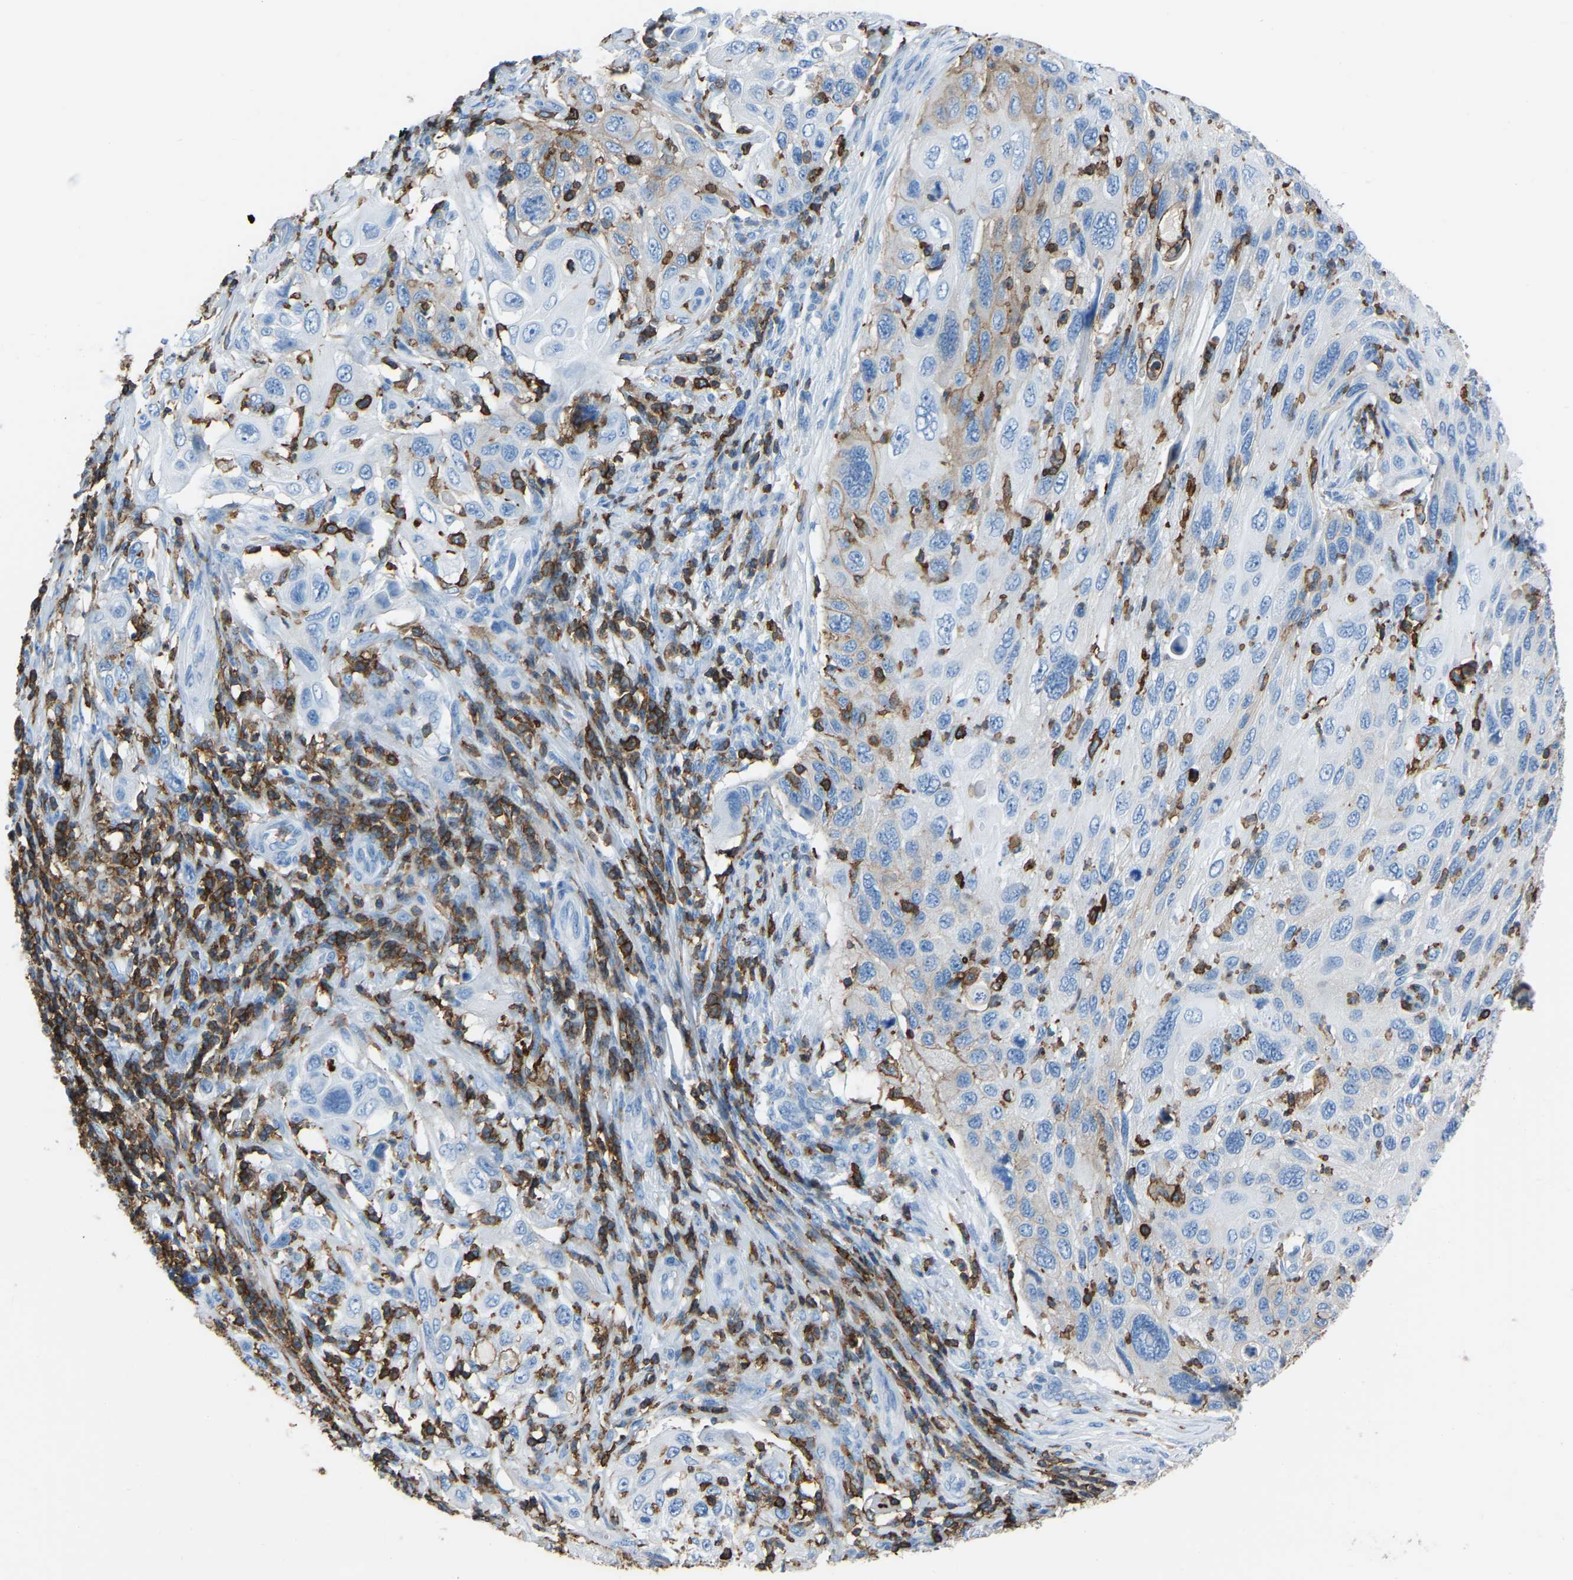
{"staining": {"intensity": "weak", "quantity": "<25%", "location": "cytoplasmic/membranous"}, "tissue": "cervical cancer", "cell_type": "Tumor cells", "image_type": "cancer", "snomed": [{"axis": "morphology", "description": "Squamous cell carcinoma, NOS"}, {"axis": "topography", "description": "Cervix"}], "caption": "The photomicrograph reveals no staining of tumor cells in cervical cancer (squamous cell carcinoma). The staining is performed using DAB (3,3'-diaminobenzidine) brown chromogen with nuclei counter-stained in using hematoxylin.", "gene": "LSP1", "patient": {"sex": "female", "age": 70}}